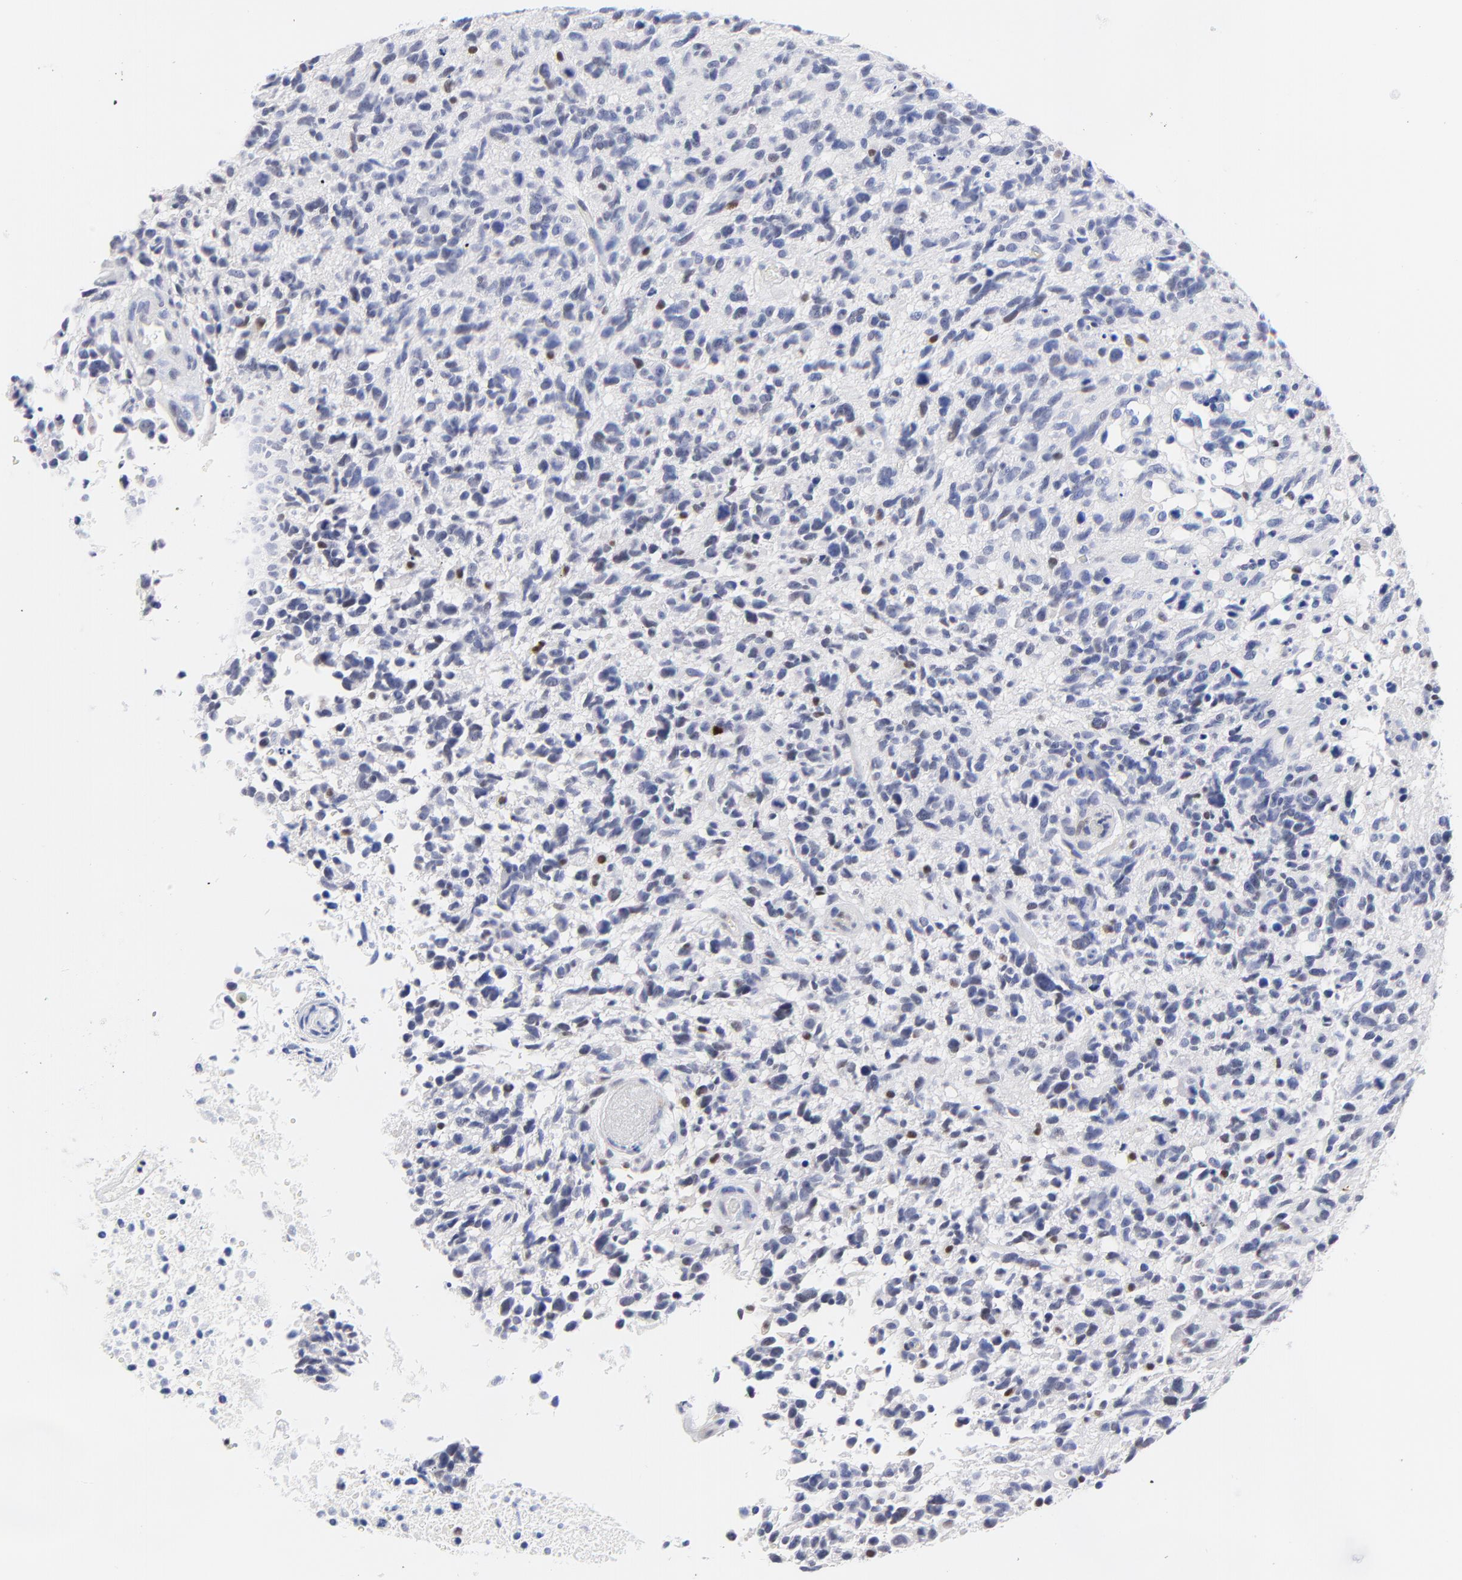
{"staining": {"intensity": "negative", "quantity": "none", "location": "none"}, "tissue": "glioma", "cell_type": "Tumor cells", "image_type": "cancer", "snomed": [{"axis": "morphology", "description": "Glioma, malignant, High grade"}, {"axis": "topography", "description": "Brain"}], "caption": "Immunohistochemistry (IHC) photomicrograph of glioma stained for a protein (brown), which exhibits no expression in tumor cells.", "gene": "ZAP70", "patient": {"sex": "male", "age": 72}}